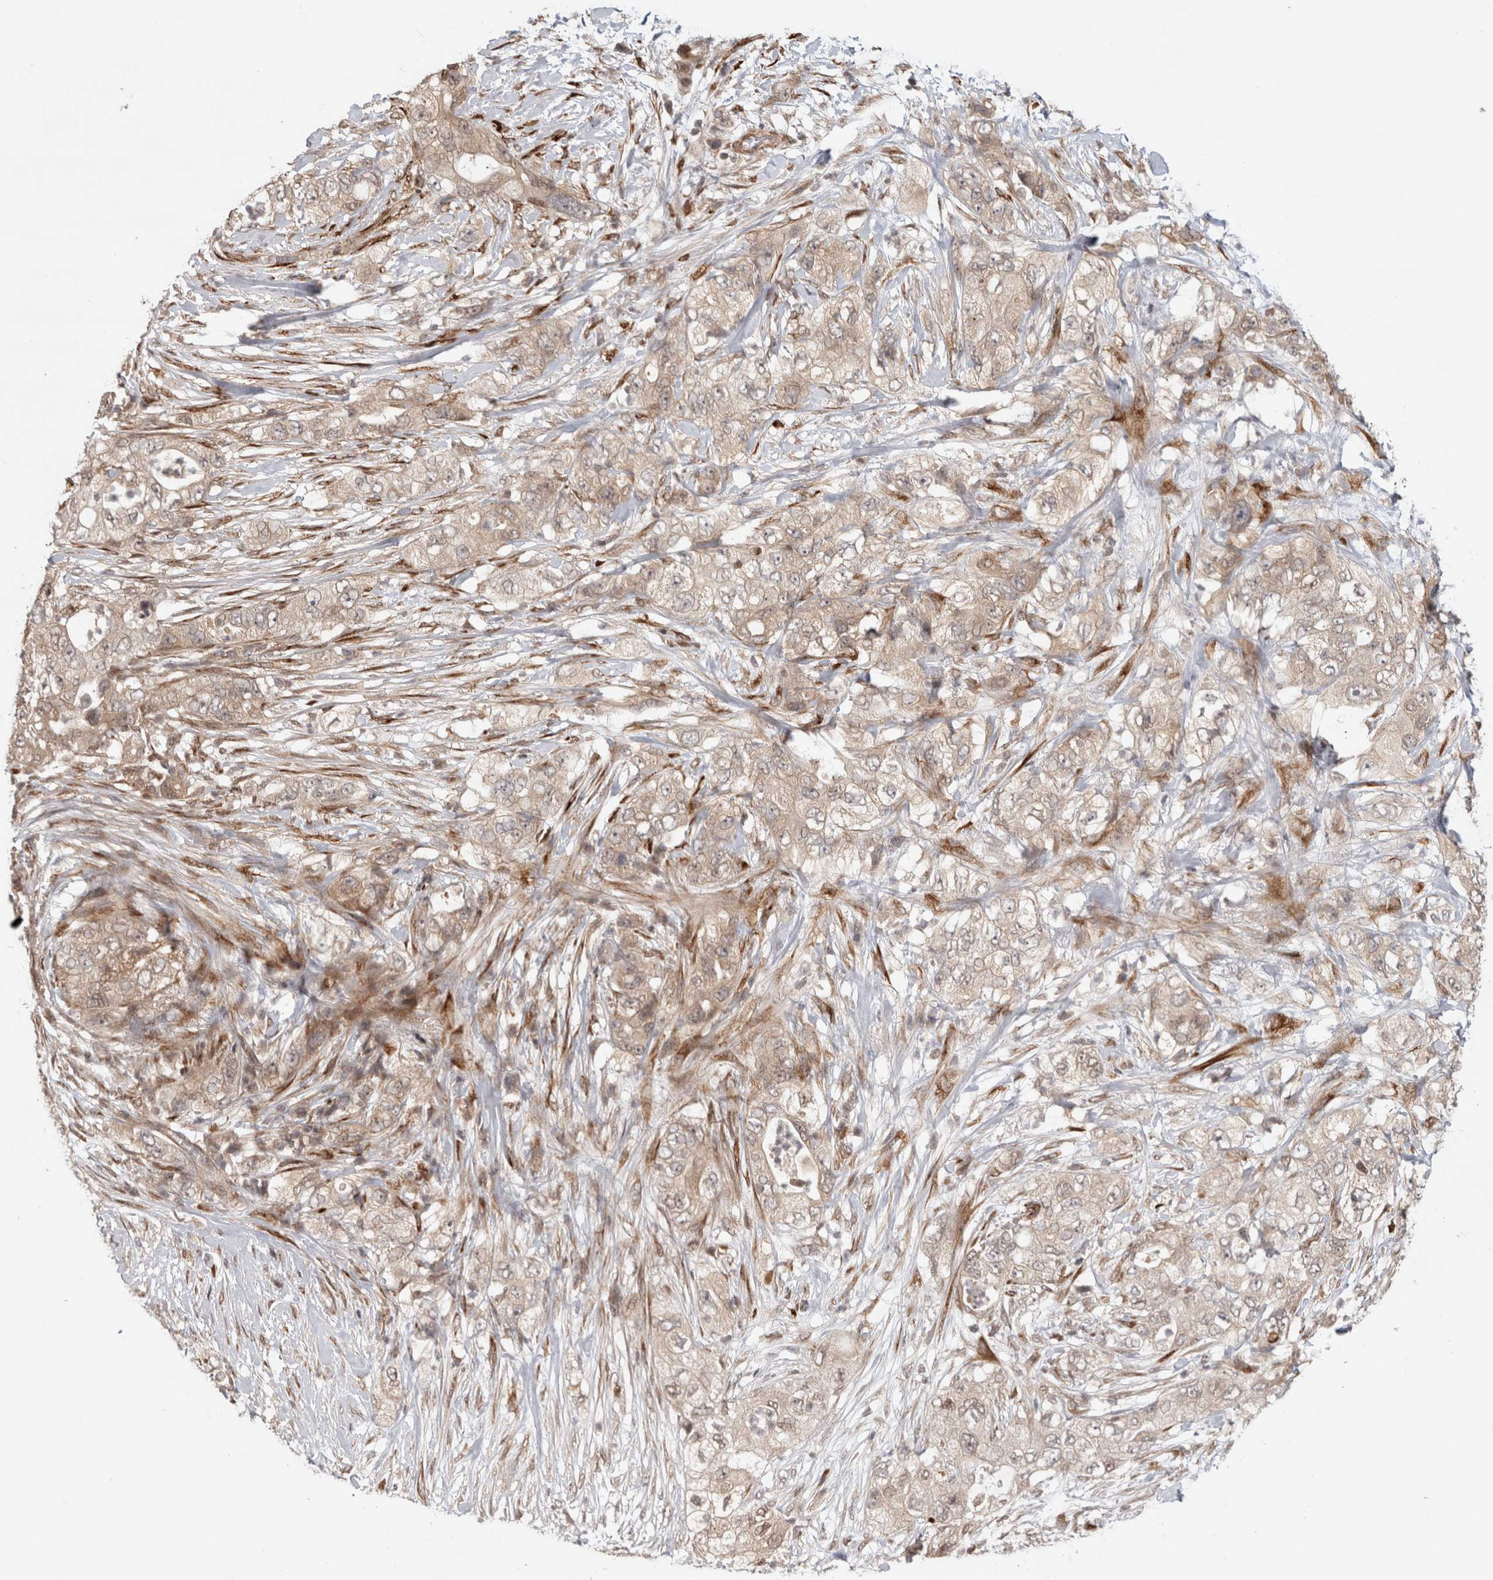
{"staining": {"intensity": "weak", "quantity": ">75%", "location": "cytoplasmic/membranous"}, "tissue": "pancreatic cancer", "cell_type": "Tumor cells", "image_type": "cancer", "snomed": [{"axis": "morphology", "description": "Adenocarcinoma, NOS"}, {"axis": "topography", "description": "Pancreas"}], "caption": "Approximately >75% of tumor cells in human pancreatic cancer demonstrate weak cytoplasmic/membranous protein staining as visualized by brown immunohistochemical staining.", "gene": "ZNF318", "patient": {"sex": "female", "age": 73}}